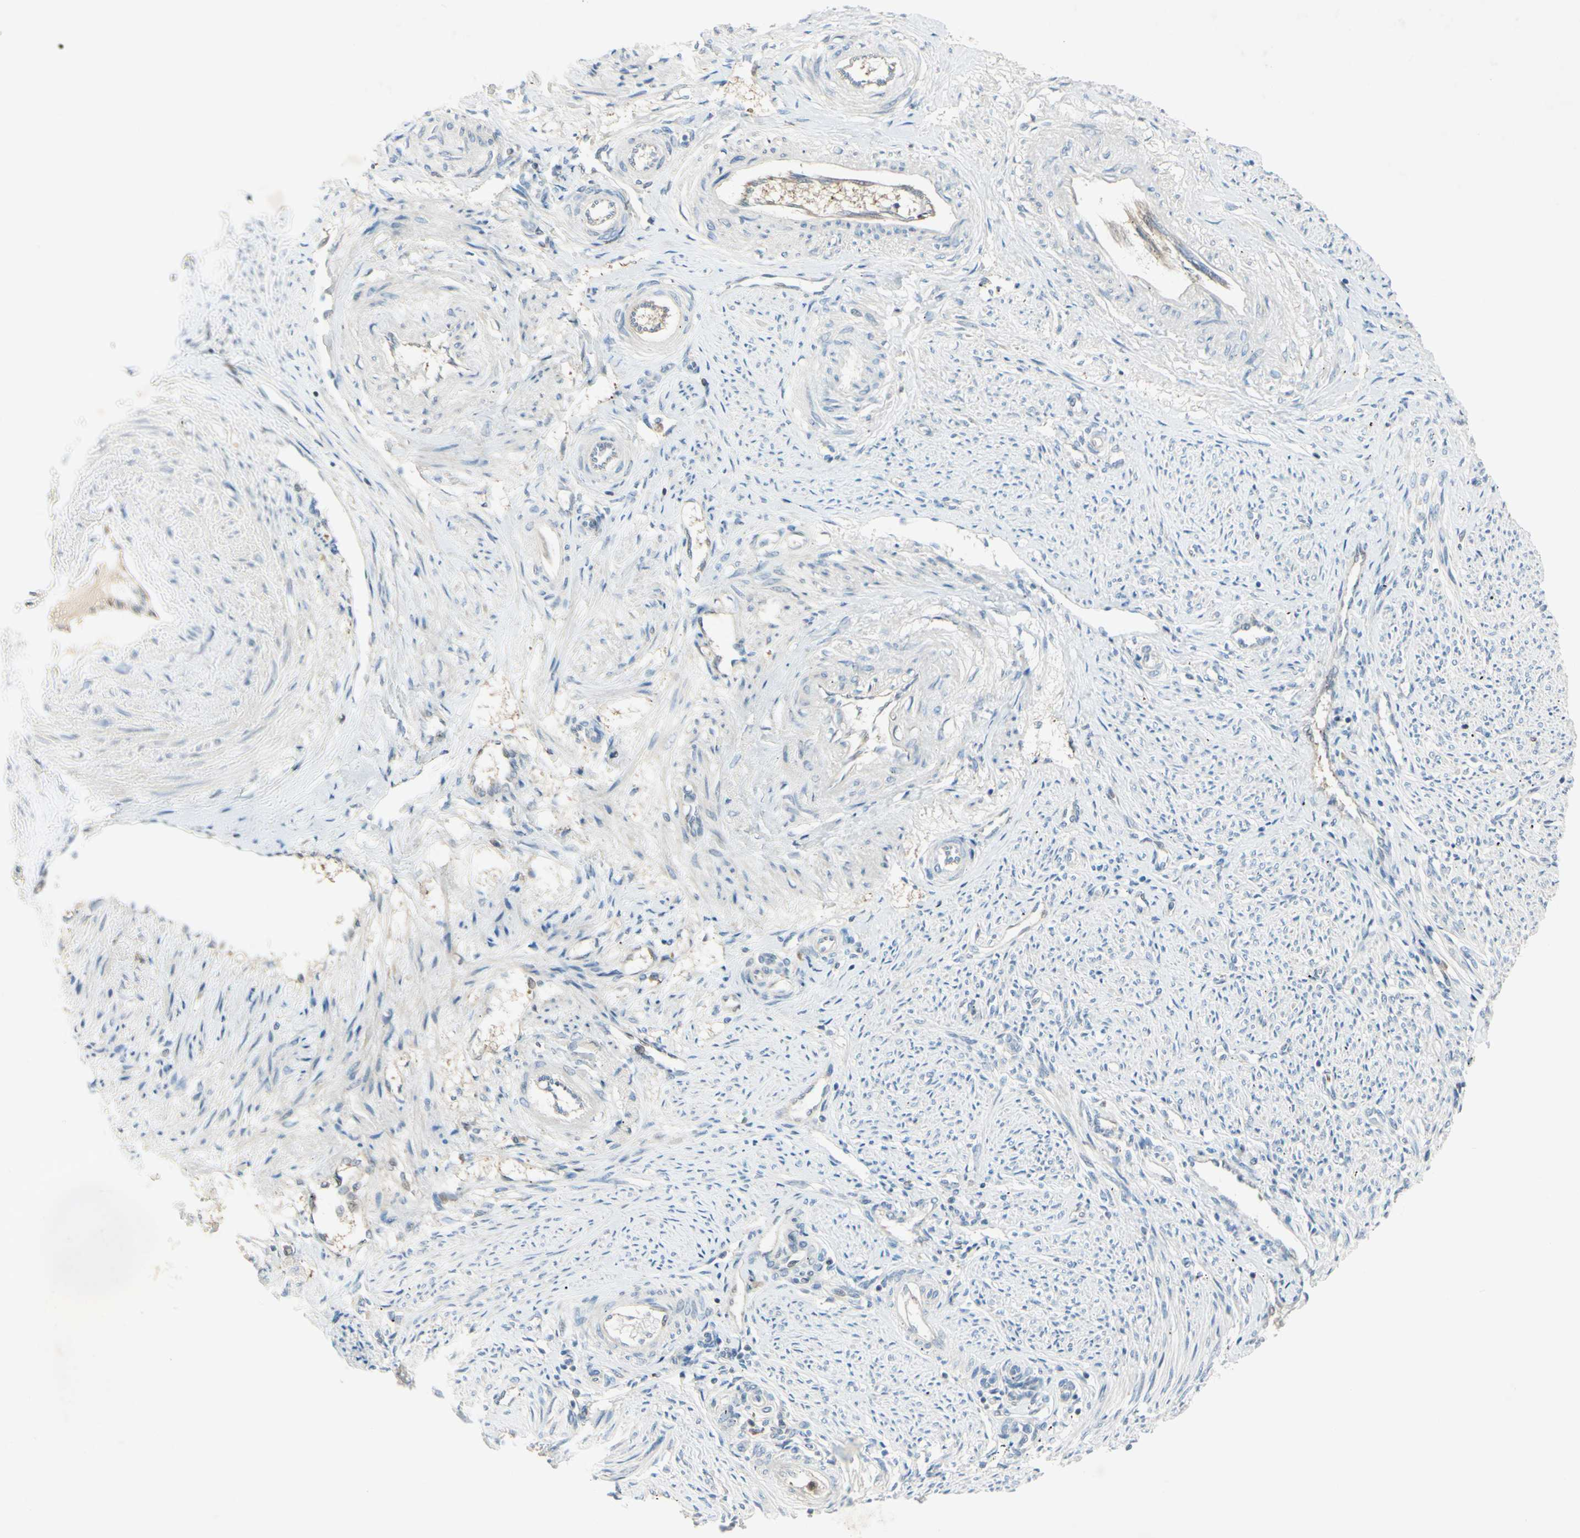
{"staining": {"intensity": "moderate", "quantity": "<25%", "location": "cytoplasmic/membranous"}, "tissue": "endometrium", "cell_type": "Cells in endometrial stroma", "image_type": "normal", "snomed": [{"axis": "morphology", "description": "Normal tissue, NOS"}, {"axis": "topography", "description": "Endometrium"}], "caption": "The image shows a brown stain indicating the presence of a protein in the cytoplasmic/membranous of cells in endometrial stroma in endometrium. The protein of interest is shown in brown color, while the nuclei are stained blue.", "gene": "C1orf159", "patient": {"sex": "female", "age": 42}}